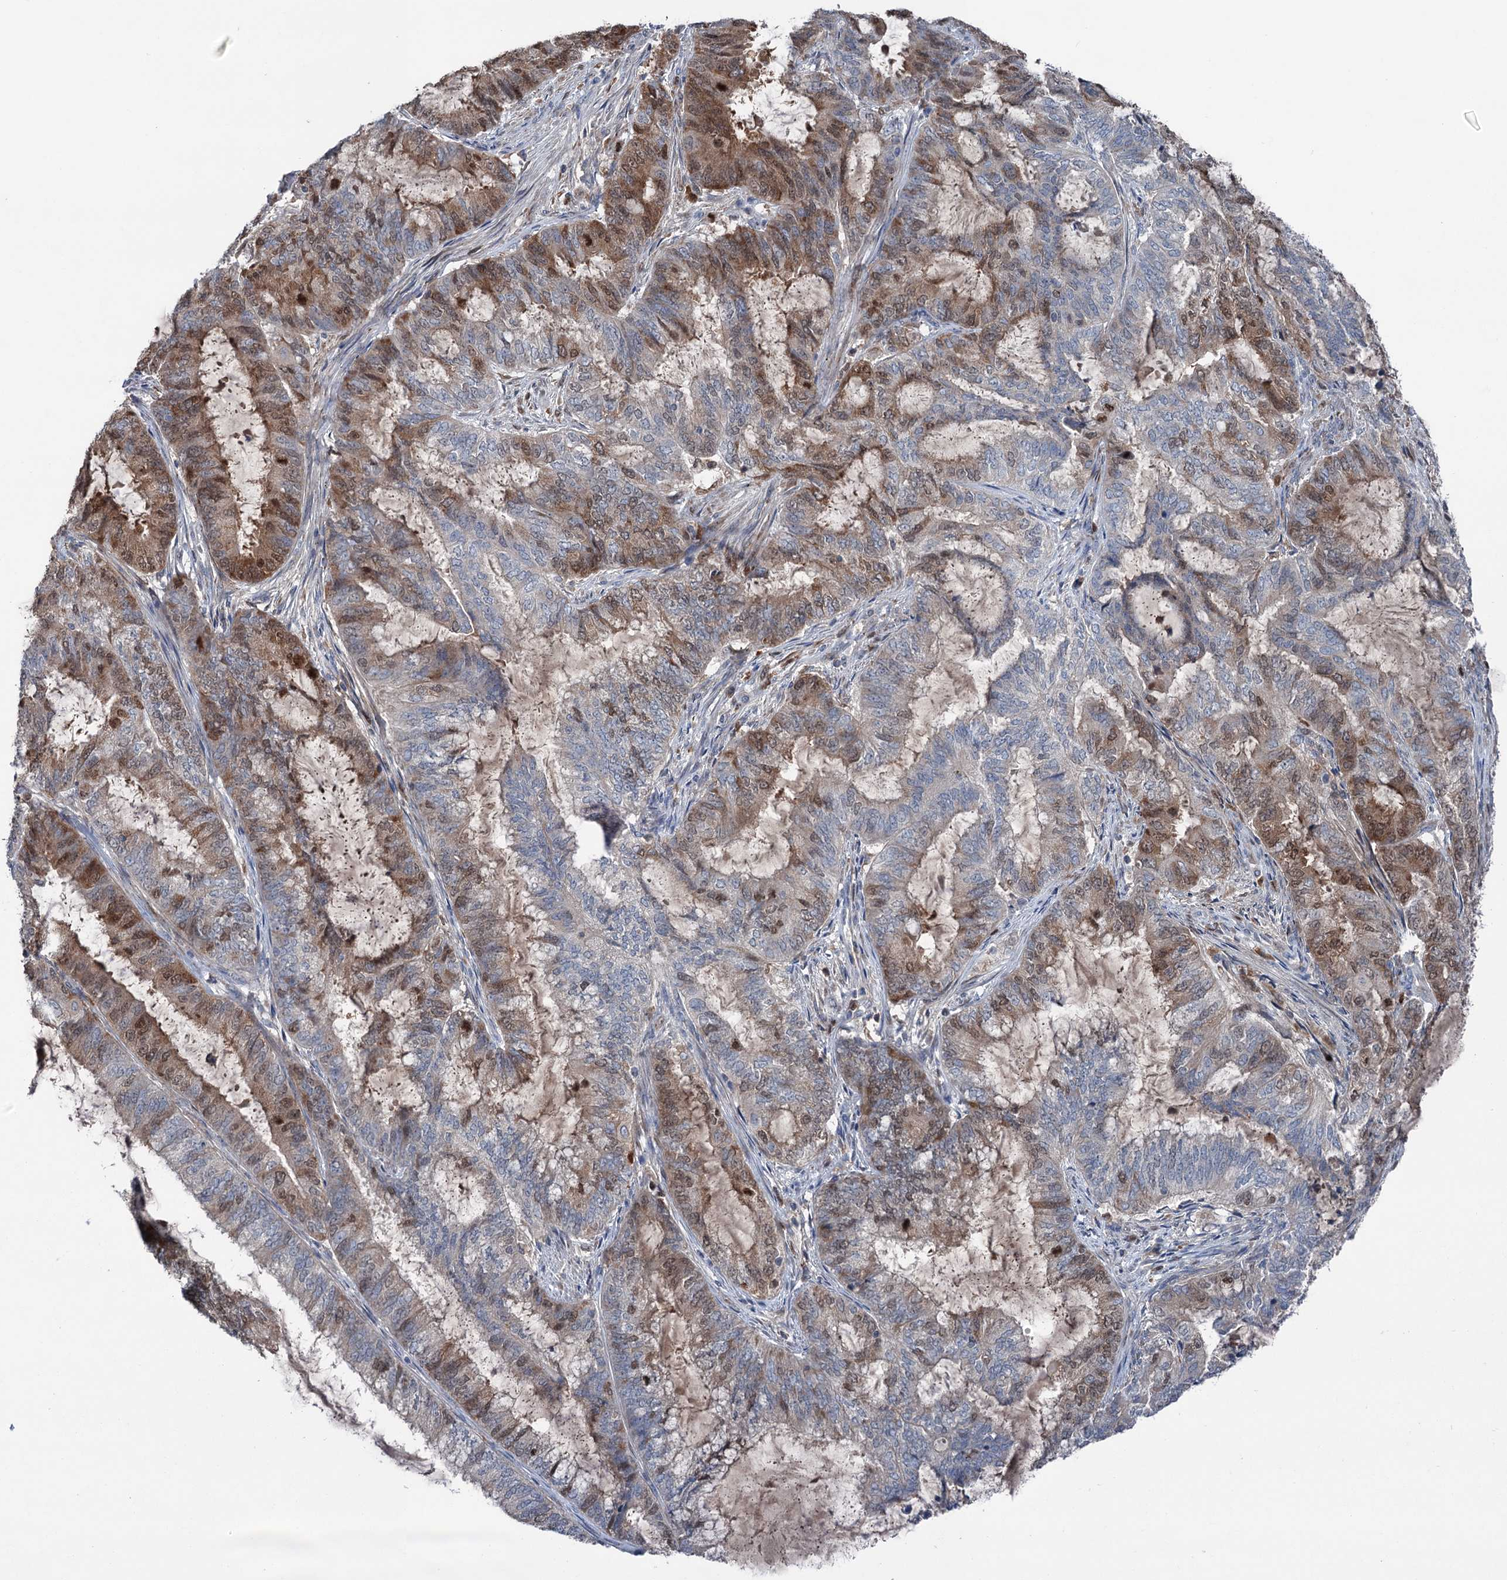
{"staining": {"intensity": "strong", "quantity": "25%-75%", "location": "cytoplasmic/membranous,nuclear"}, "tissue": "endometrial cancer", "cell_type": "Tumor cells", "image_type": "cancer", "snomed": [{"axis": "morphology", "description": "Adenocarcinoma, NOS"}, {"axis": "topography", "description": "Endometrium"}], "caption": "Immunohistochemical staining of human adenocarcinoma (endometrial) demonstrates high levels of strong cytoplasmic/membranous and nuclear positivity in approximately 25%-75% of tumor cells.", "gene": "NCAPD2", "patient": {"sex": "female", "age": 51}}